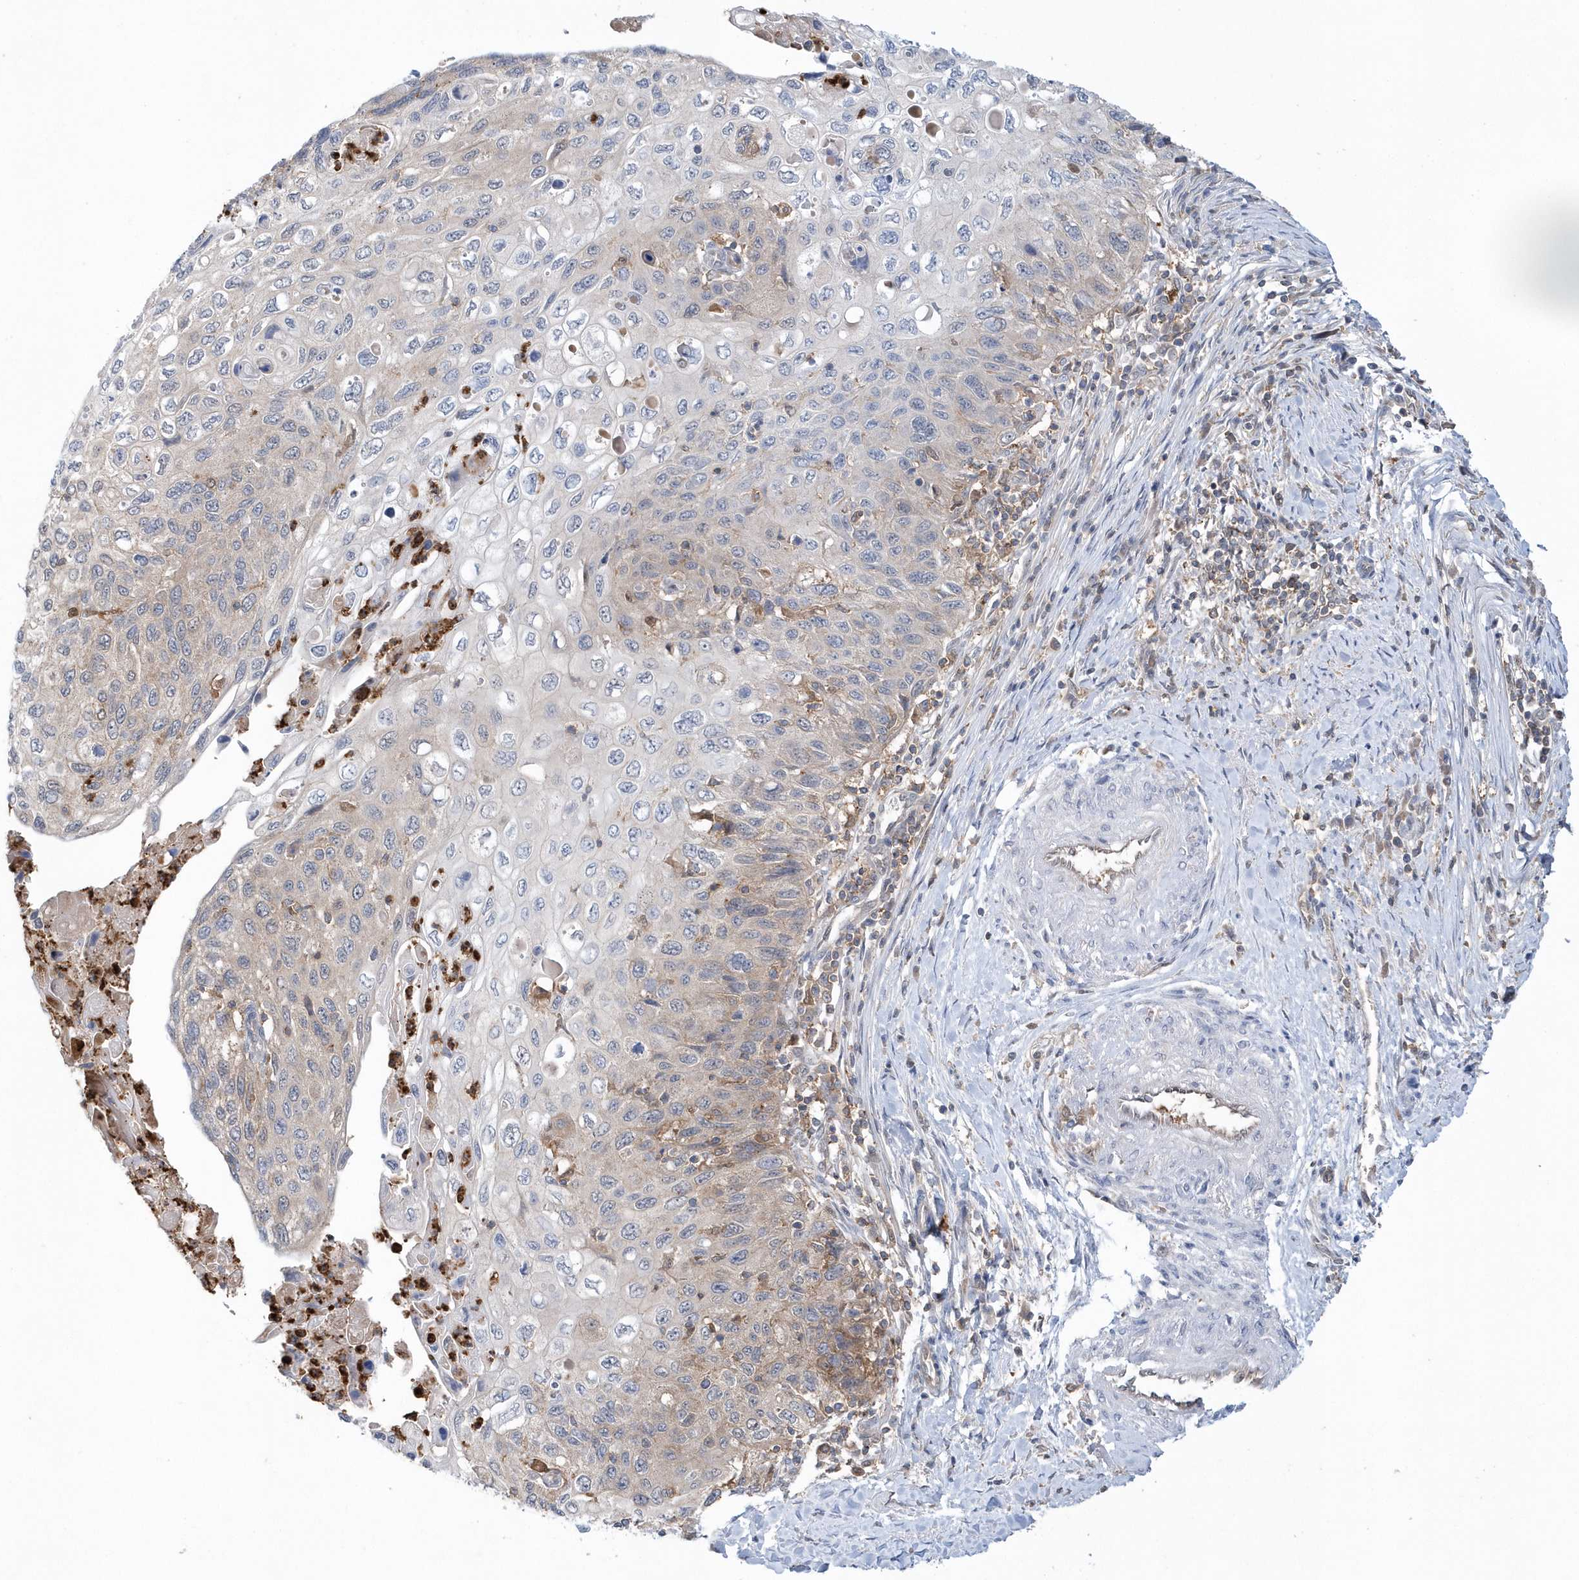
{"staining": {"intensity": "negative", "quantity": "none", "location": "none"}, "tissue": "cervical cancer", "cell_type": "Tumor cells", "image_type": "cancer", "snomed": [{"axis": "morphology", "description": "Squamous cell carcinoma, NOS"}, {"axis": "topography", "description": "Cervix"}], "caption": "Immunohistochemical staining of cervical cancer (squamous cell carcinoma) demonstrates no significant expression in tumor cells. The staining is performed using DAB (3,3'-diaminobenzidine) brown chromogen with nuclei counter-stained in using hematoxylin.", "gene": "RNF7", "patient": {"sex": "female", "age": 70}}